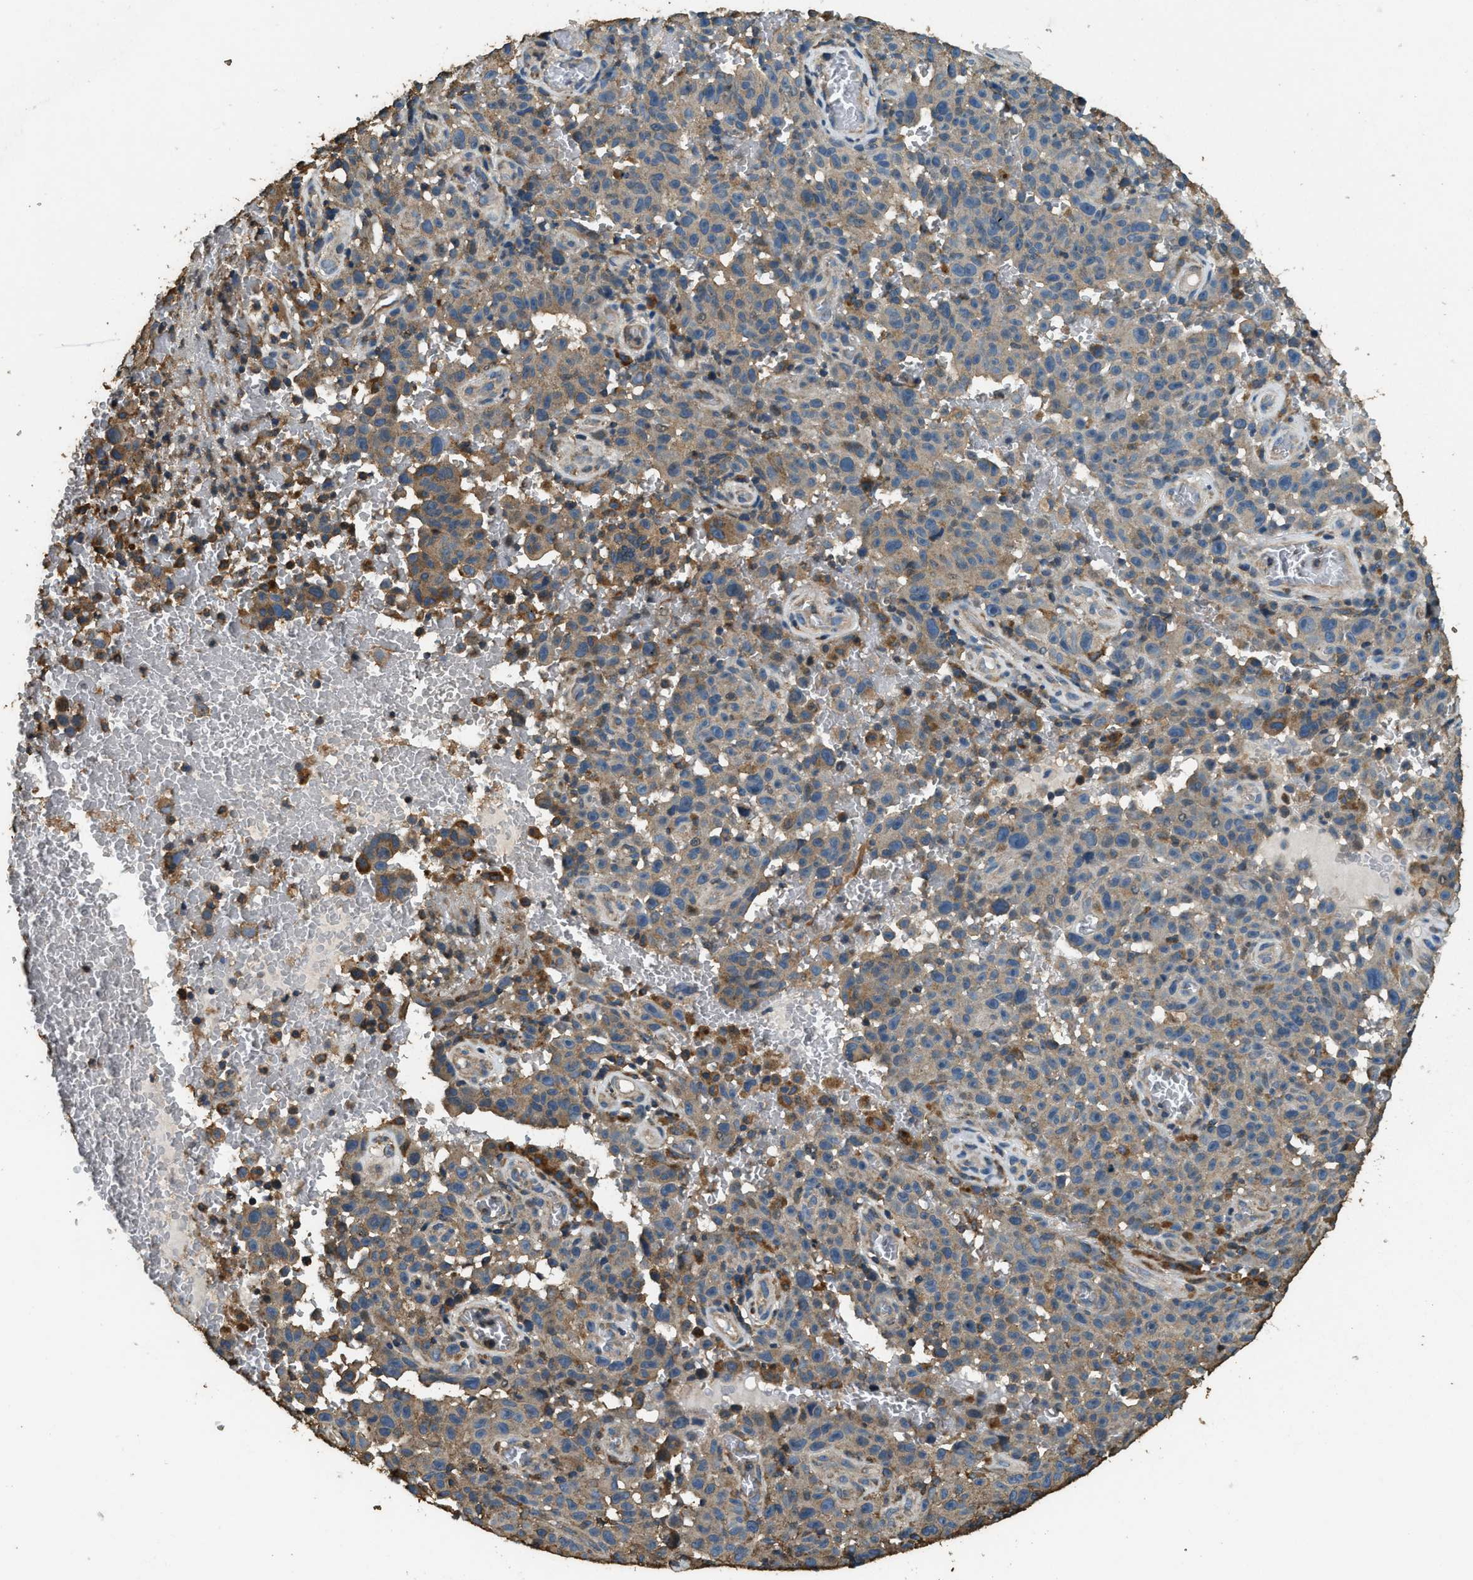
{"staining": {"intensity": "weak", "quantity": ">75%", "location": "cytoplasmic/membranous"}, "tissue": "melanoma", "cell_type": "Tumor cells", "image_type": "cancer", "snomed": [{"axis": "morphology", "description": "Malignant melanoma, NOS"}, {"axis": "topography", "description": "Skin"}], "caption": "A histopathology image of melanoma stained for a protein reveals weak cytoplasmic/membranous brown staining in tumor cells. The staining is performed using DAB brown chromogen to label protein expression. The nuclei are counter-stained blue using hematoxylin.", "gene": "ERGIC1", "patient": {"sex": "female", "age": 82}}